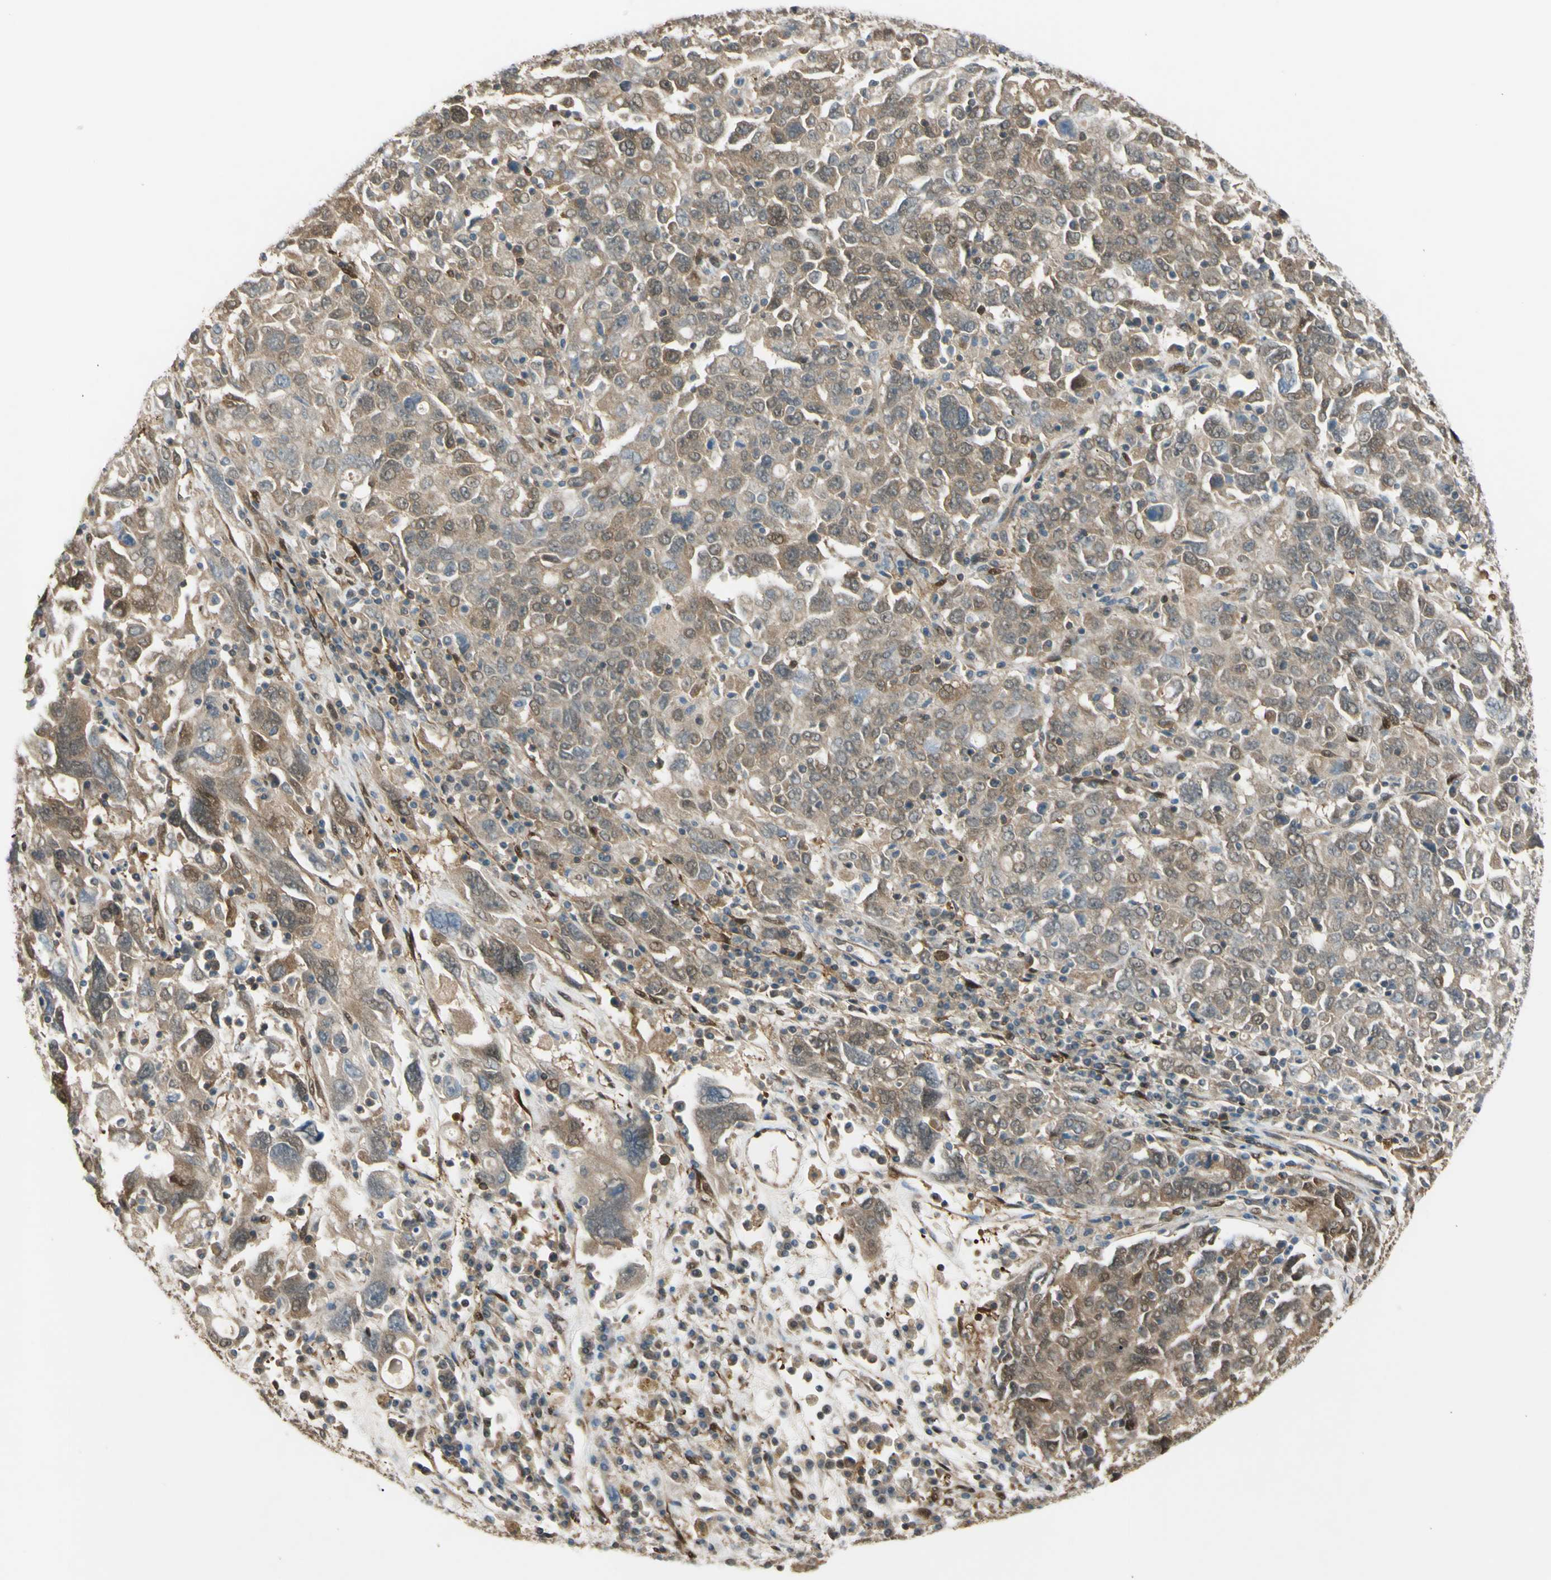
{"staining": {"intensity": "weak", "quantity": ">75%", "location": "cytoplasmic/membranous"}, "tissue": "ovarian cancer", "cell_type": "Tumor cells", "image_type": "cancer", "snomed": [{"axis": "morphology", "description": "Carcinoma, endometroid"}, {"axis": "topography", "description": "Ovary"}], "caption": "A brown stain labels weak cytoplasmic/membranous staining of a protein in human ovarian cancer (endometroid carcinoma) tumor cells.", "gene": "YWHAQ", "patient": {"sex": "female", "age": 62}}